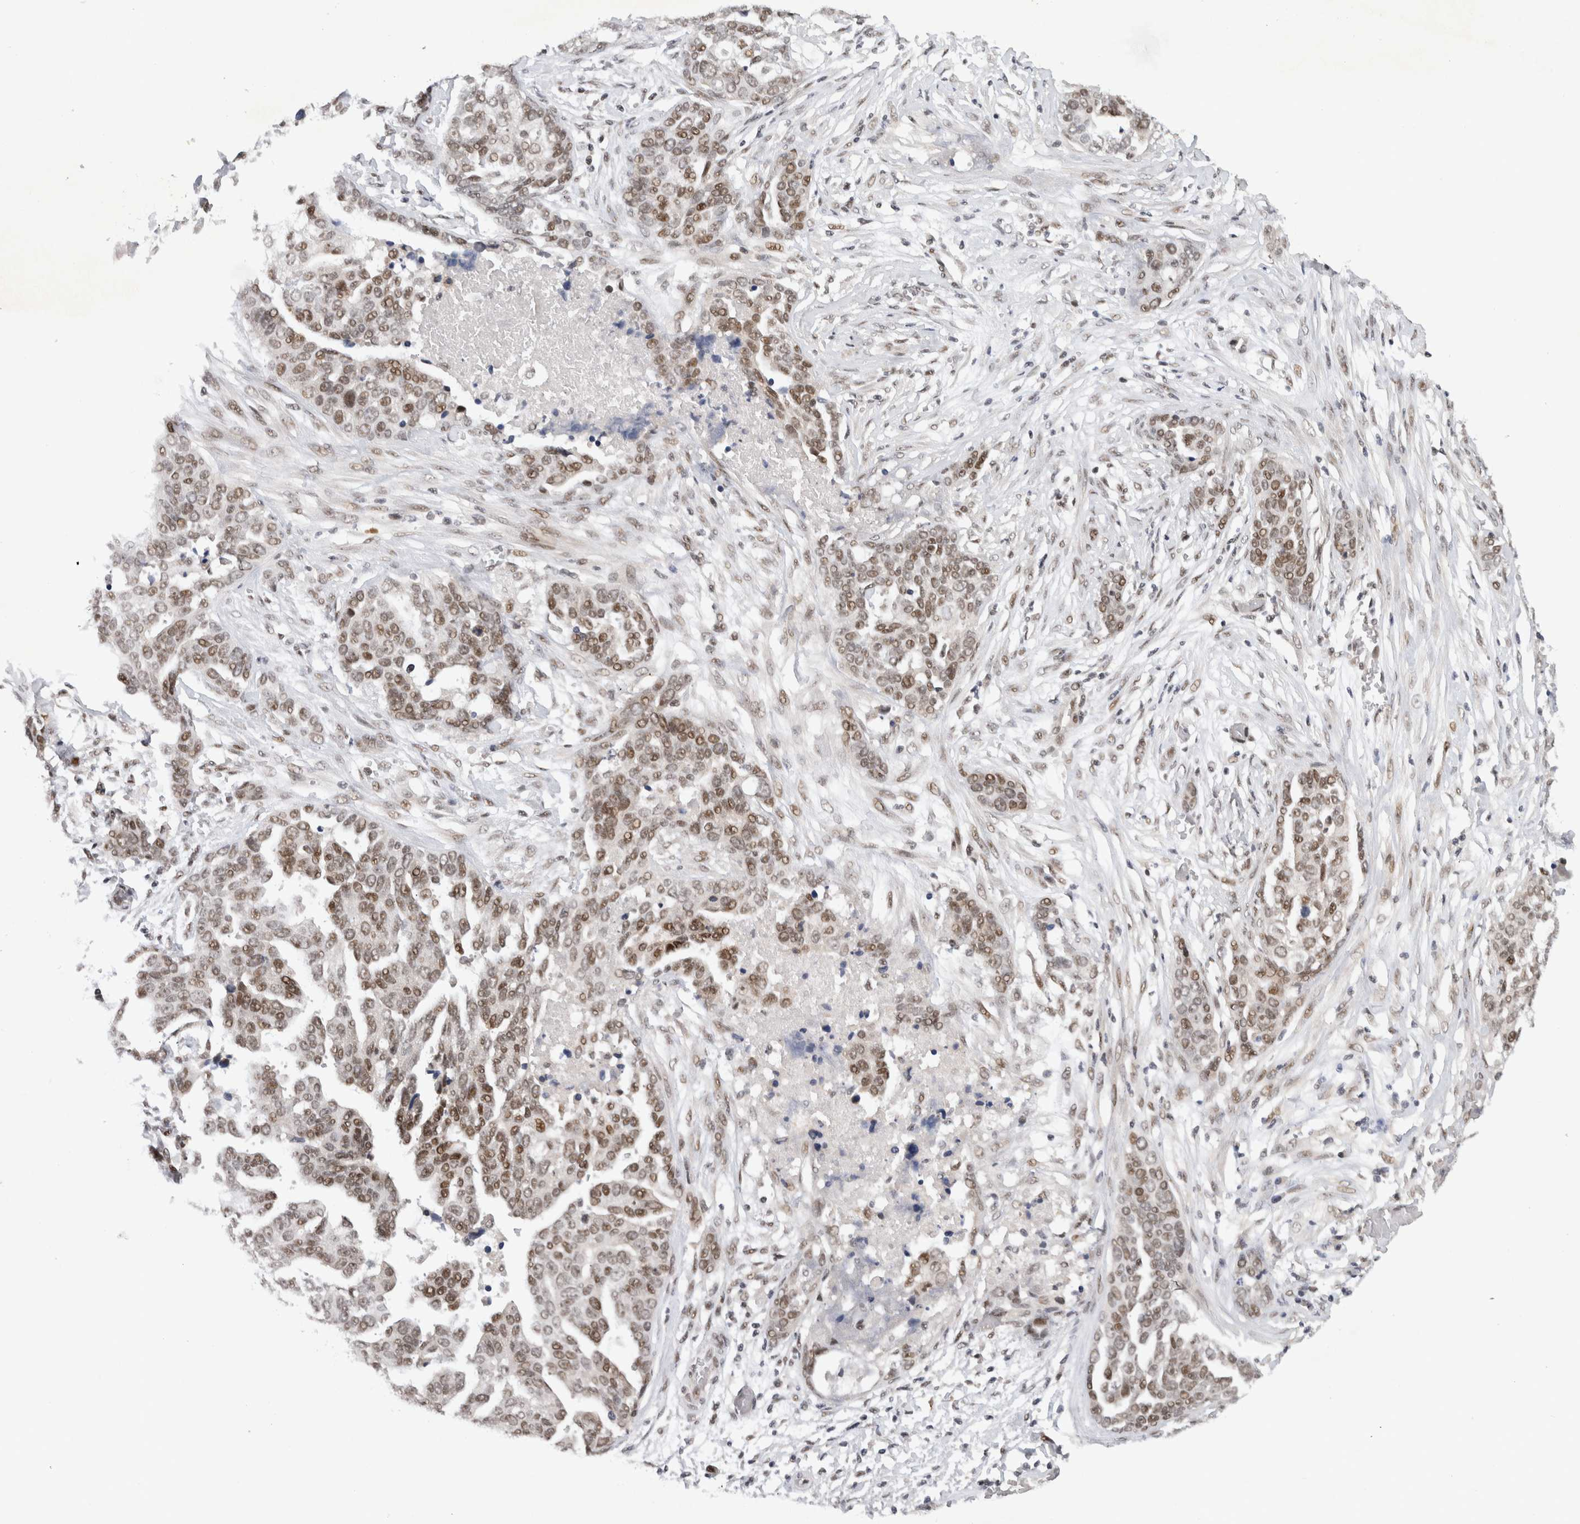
{"staining": {"intensity": "moderate", "quantity": ">75%", "location": "nuclear"}, "tissue": "ovarian cancer", "cell_type": "Tumor cells", "image_type": "cancer", "snomed": [{"axis": "morphology", "description": "Cystadenocarcinoma, serous, NOS"}, {"axis": "topography", "description": "Ovary"}], "caption": "Serous cystadenocarcinoma (ovarian) stained with DAB (3,3'-diaminobenzidine) IHC exhibits medium levels of moderate nuclear expression in about >75% of tumor cells.", "gene": "HESX1", "patient": {"sex": "female", "age": 44}}